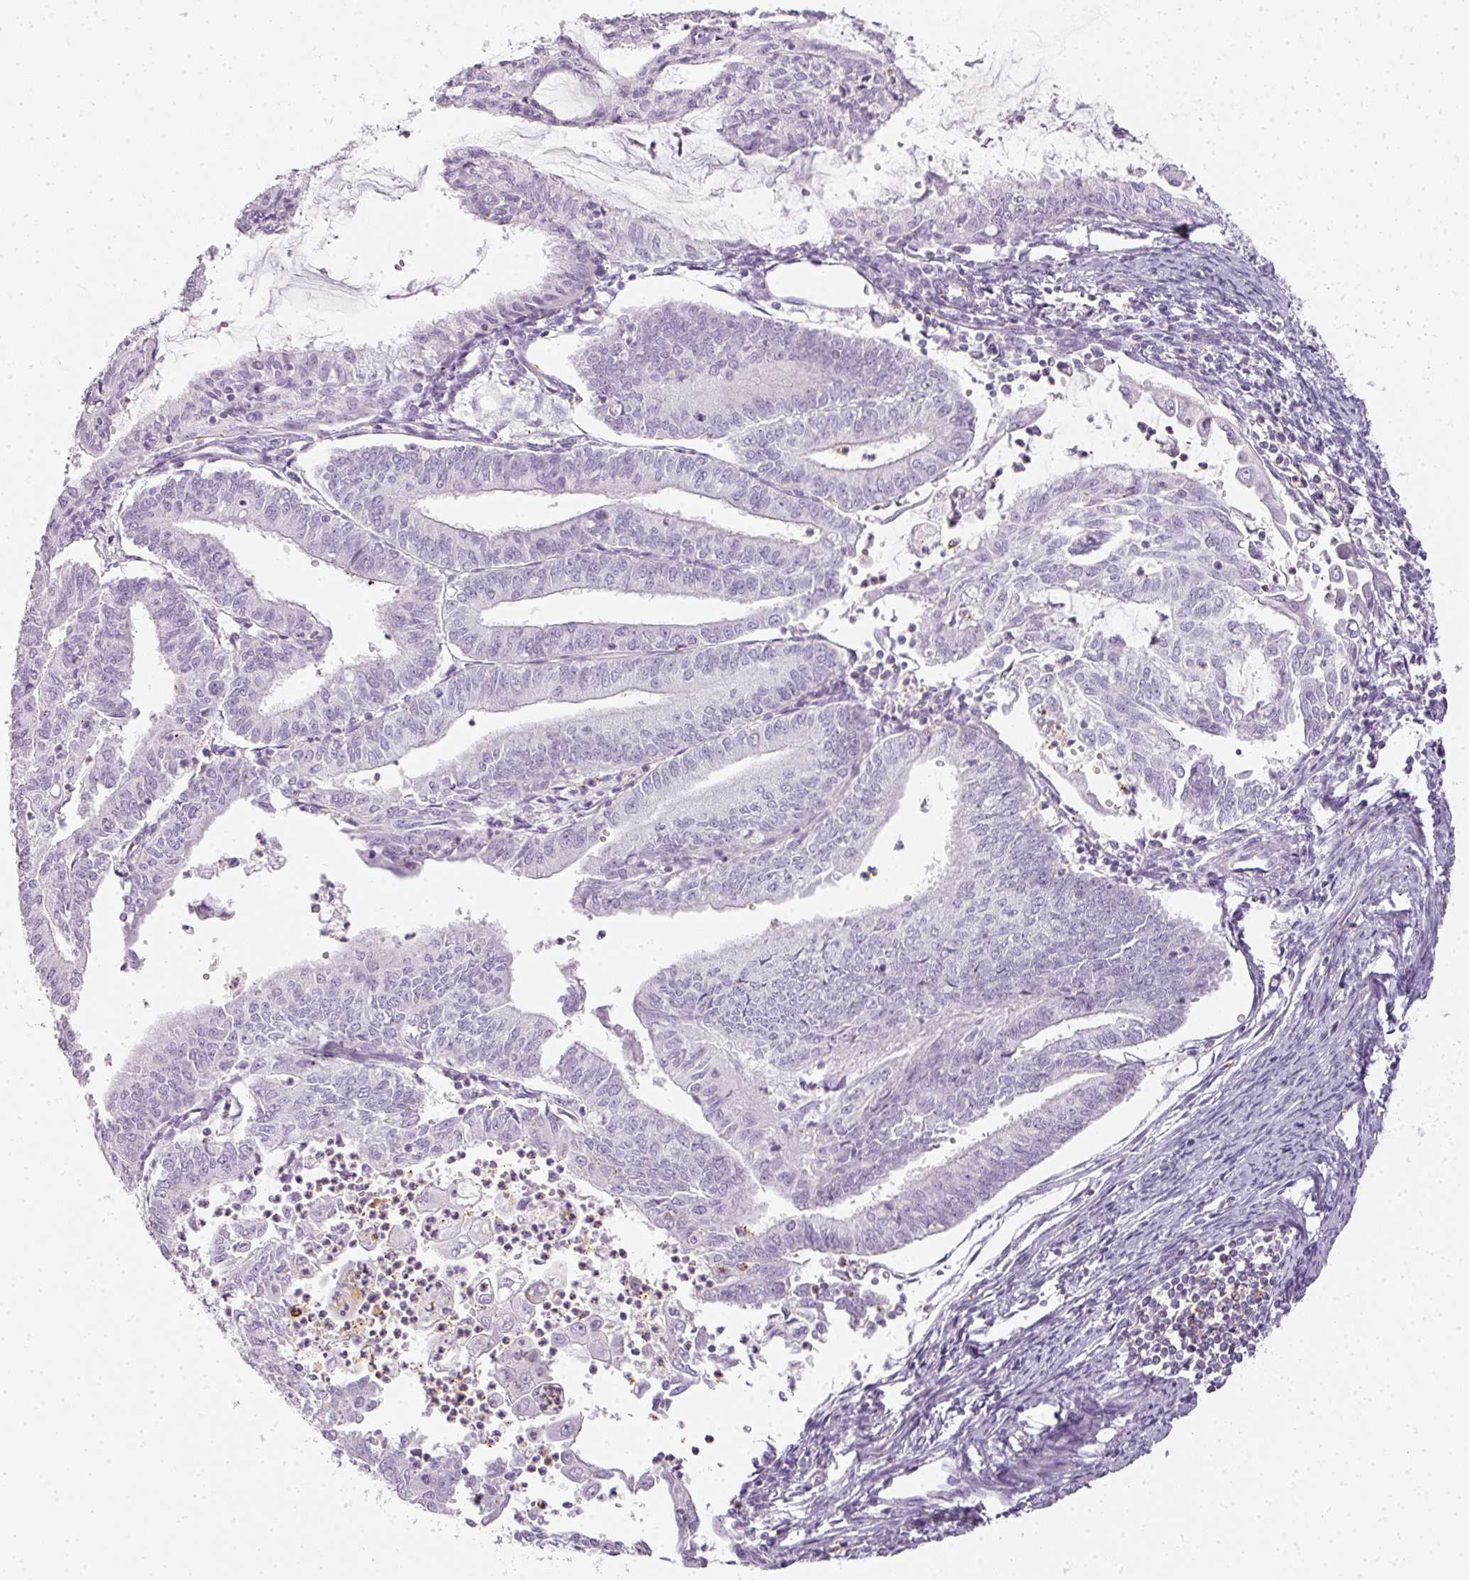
{"staining": {"intensity": "negative", "quantity": "none", "location": "none"}, "tissue": "endometrial cancer", "cell_type": "Tumor cells", "image_type": "cancer", "snomed": [{"axis": "morphology", "description": "Adenocarcinoma, NOS"}, {"axis": "topography", "description": "Endometrium"}], "caption": "High power microscopy photomicrograph of an immunohistochemistry (IHC) photomicrograph of endometrial cancer (adenocarcinoma), revealing no significant staining in tumor cells. Nuclei are stained in blue.", "gene": "TMEM42", "patient": {"sex": "female", "age": 70}}